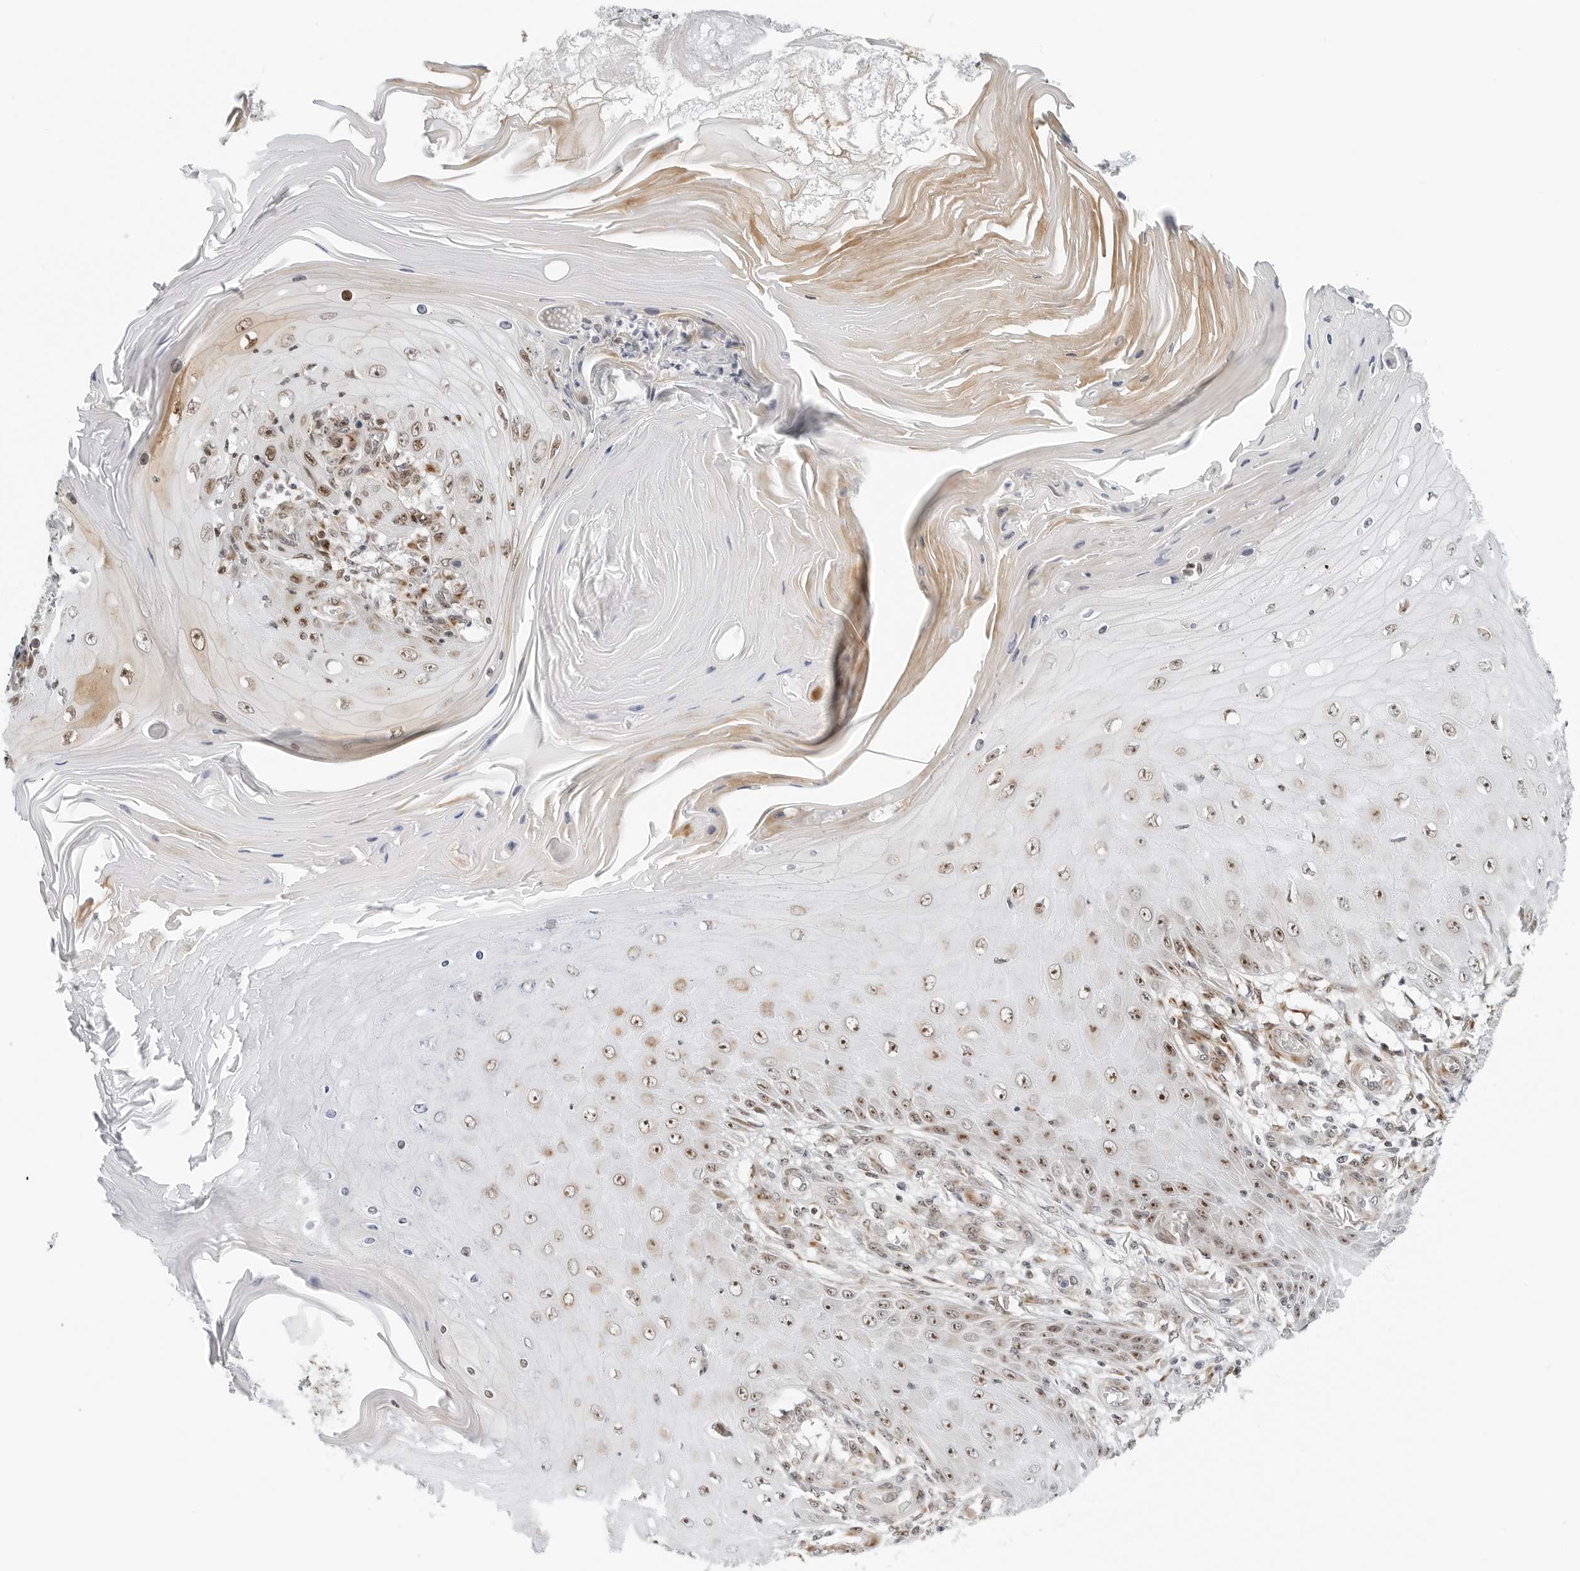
{"staining": {"intensity": "moderate", "quantity": "25%-75%", "location": "nuclear"}, "tissue": "skin cancer", "cell_type": "Tumor cells", "image_type": "cancer", "snomed": [{"axis": "morphology", "description": "Squamous cell carcinoma, NOS"}, {"axis": "topography", "description": "Skin"}], "caption": "Protein expression analysis of skin cancer (squamous cell carcinoma) shows moderate nuclear expression in approximately 25%-75% of tumor cells. (Stains: DAB in brown, nuclei in blue, Microscopy: brightfield microscopy at high magnification).", "gene": "RIMKLA", "patient": {"sex": "female", "age": 73}}